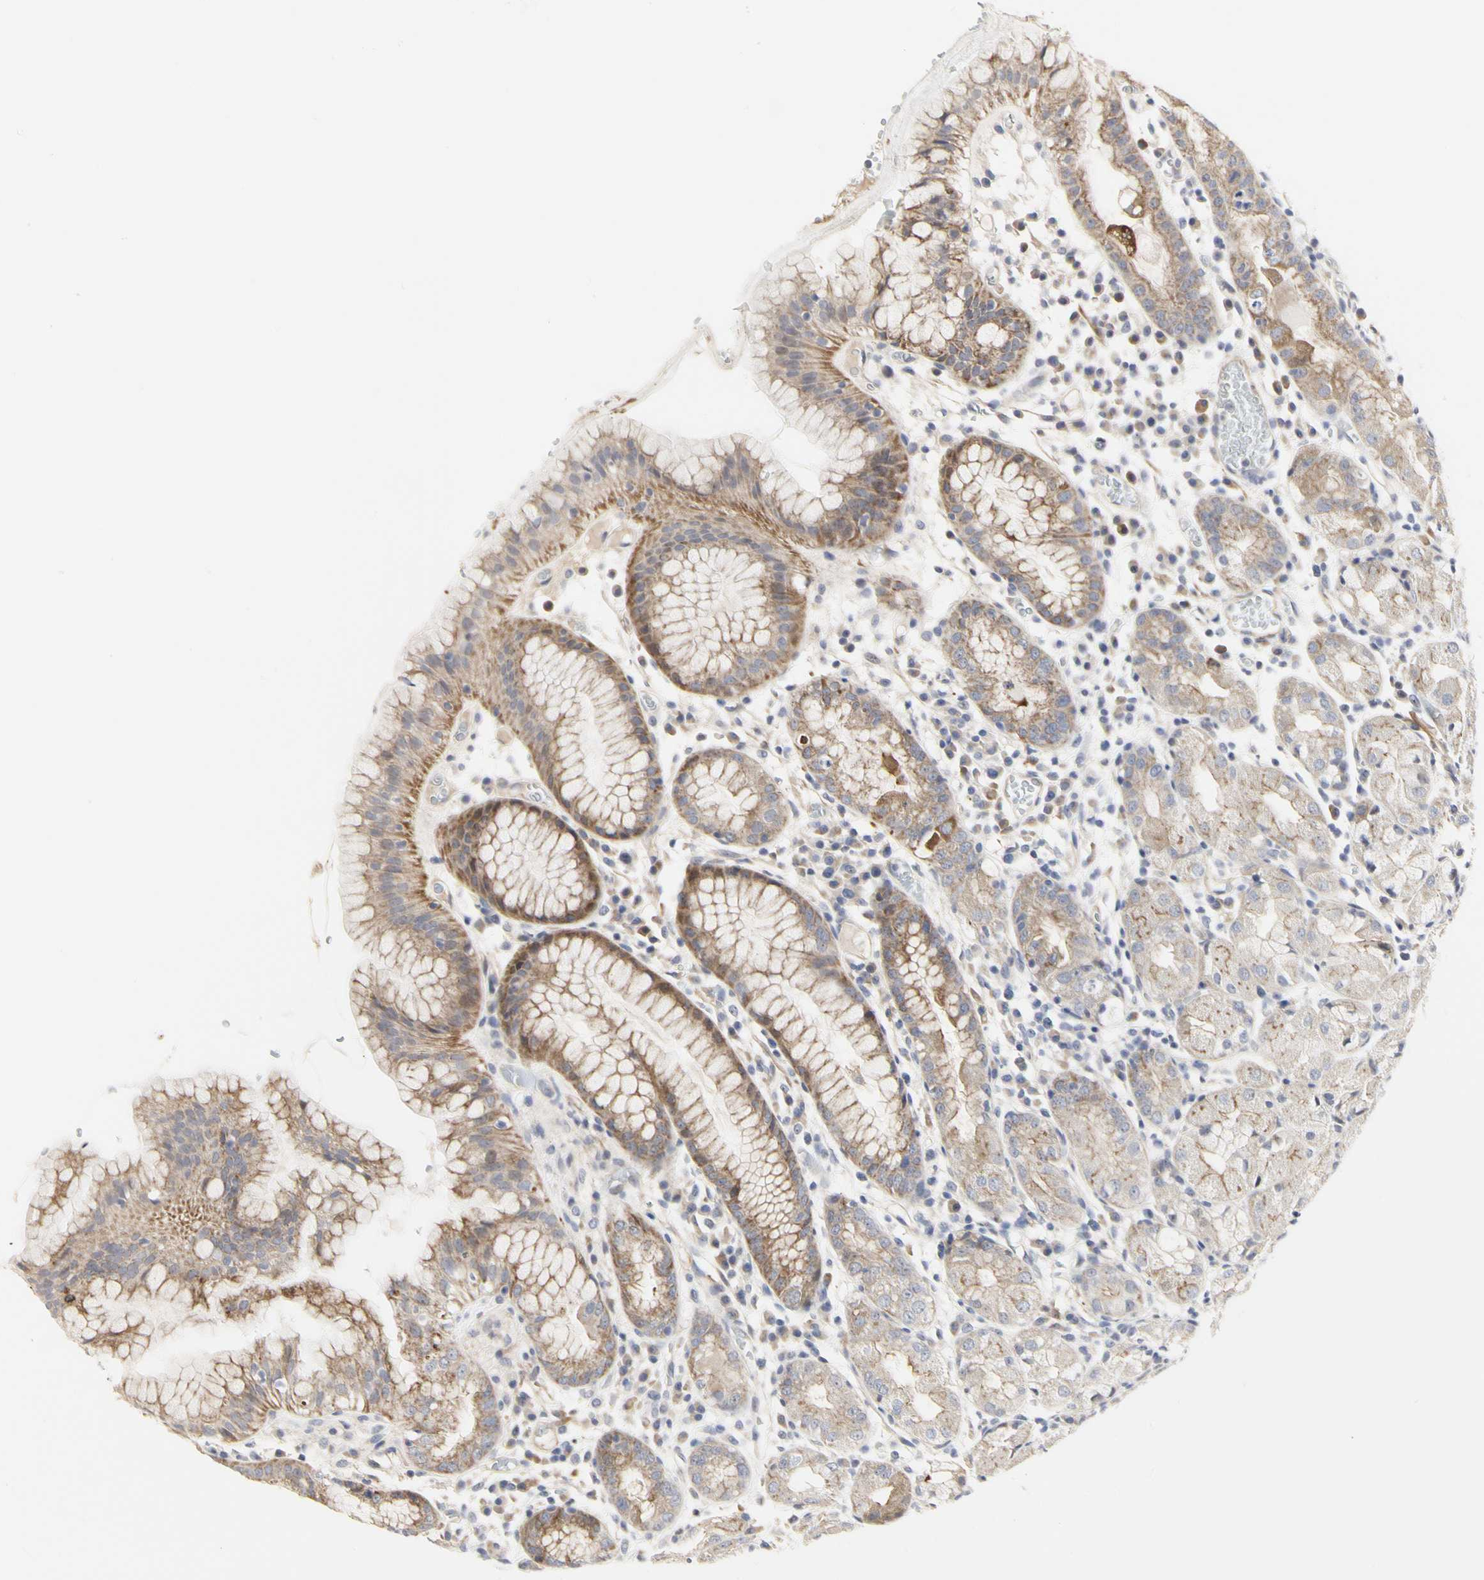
{"staining": {"intensity": "moderate", "quantity": ">75%", "location": "cytoplasmic/membranous"}, "tissue": "stomach", "cell_type": "Glandular cells", "image_type": "normal", "snomed": [{"axis": "morphology", "description": "Normal tissue, NOS"}, {"axis": "topography", "description": "Stomach"}, {"axis": "topography", "description": "Stomach, lower"}], "caption": "Stomach stained with IHC displays moderate cytoplasmic/membranous staining in approximately >75% of glandular cells. (DAB (3,3'-diaminobenzidine) IHC, brown staining for protein, blue staining for nuclei).", "gene": "SHANK2", "patient": {"sex": "female", "age": 75}}